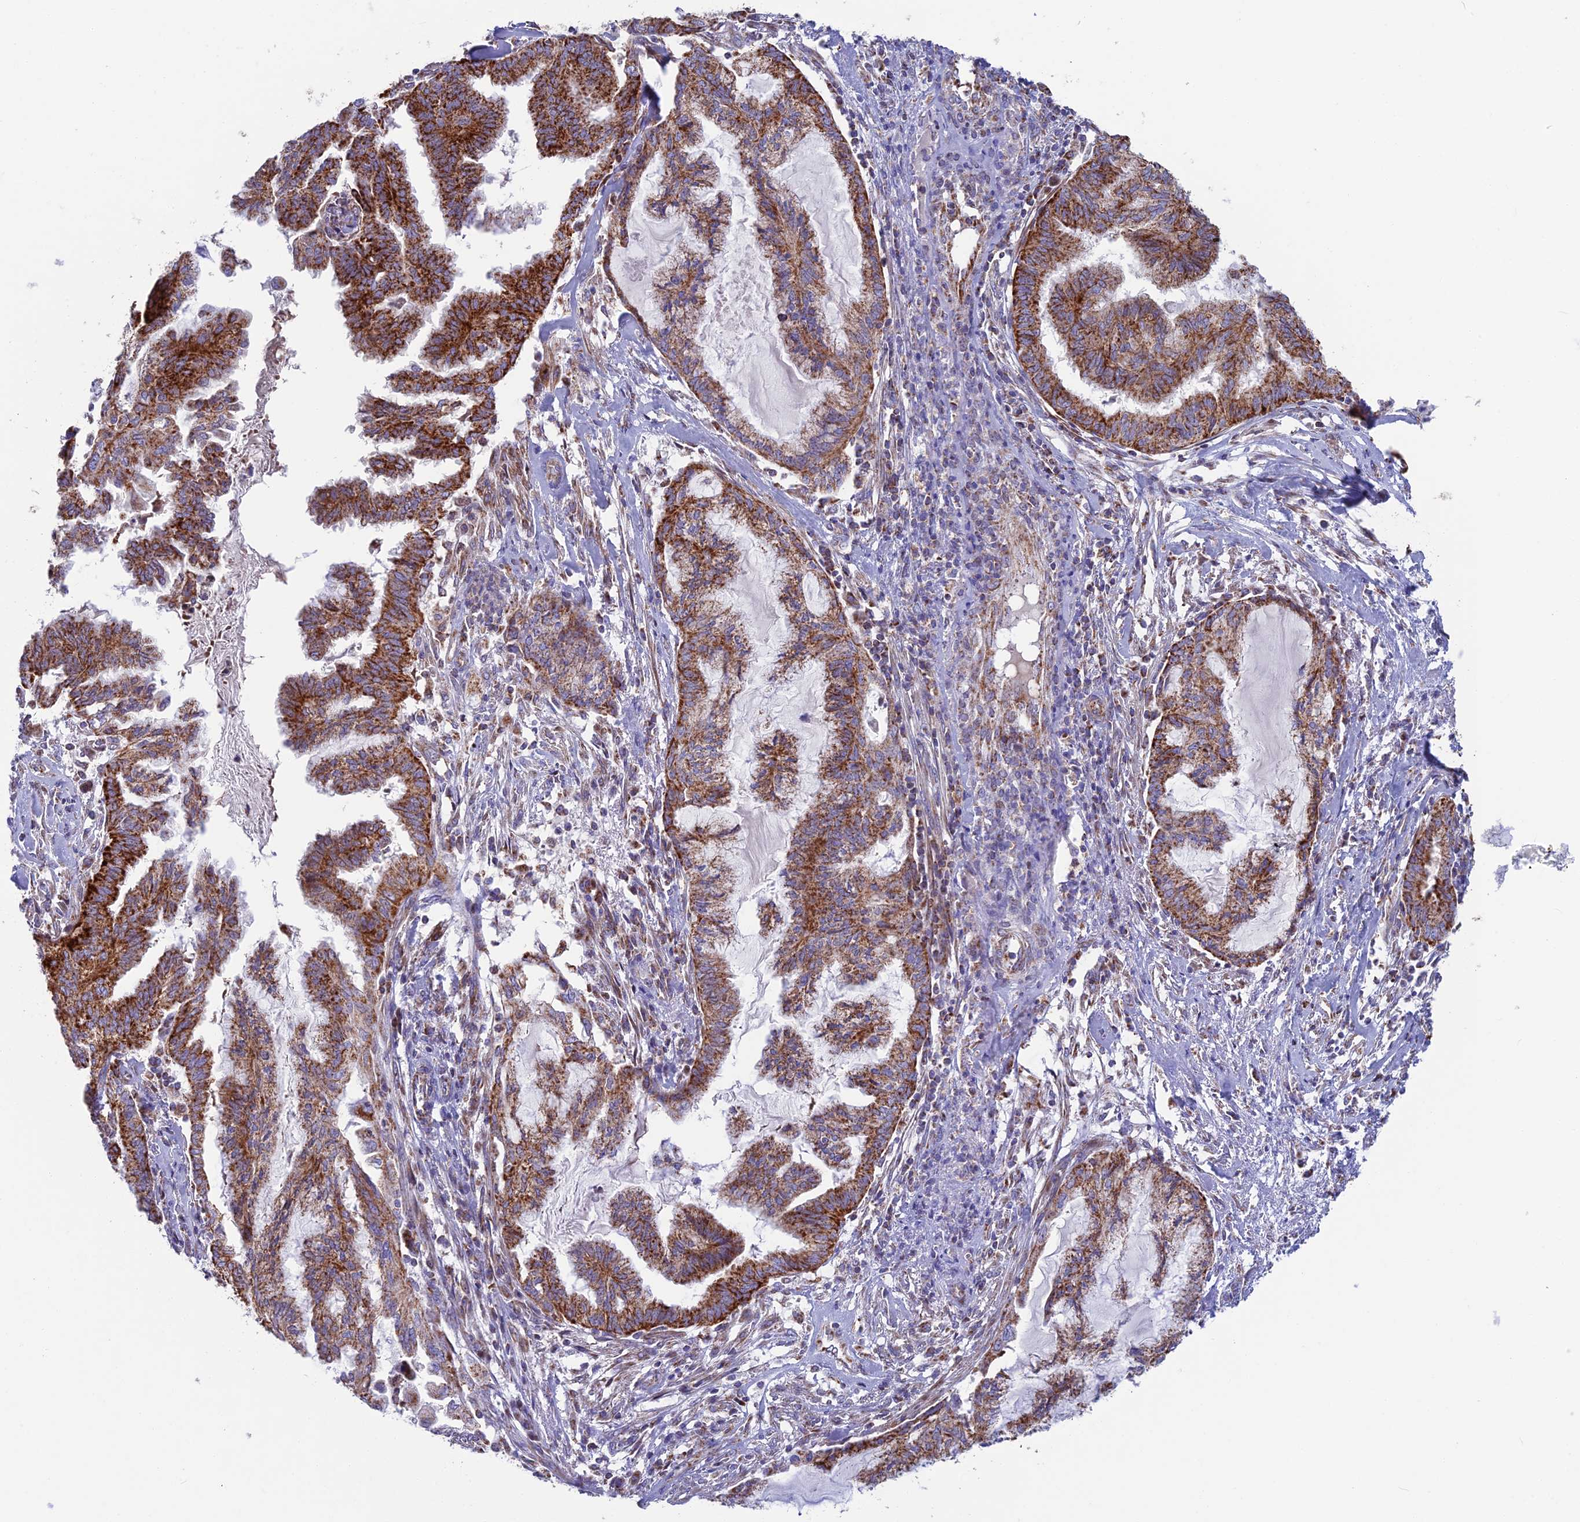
{"staining": {"intensity": "strong", "quantity": ">75%", "location": "cytoplasmic/membranous"}, "tissue": "endometrial cancer", "cell_type": "Tumor cells", "image_type": "cancer", "snomed": [{"axis": "morphology", "description": "Adenocarcinoma, NOS"}, {"axis": "topography", "description": "Endometrium"}], "caption": "IHC micrograph of endometrial cancer stained for a protein (brown), which exhibits high levels of strong cytoplasmic/membranous expression in approximately >75% of tumor cells.", "gene": "CS", "patient": {"sex": "female", "age": 86}}